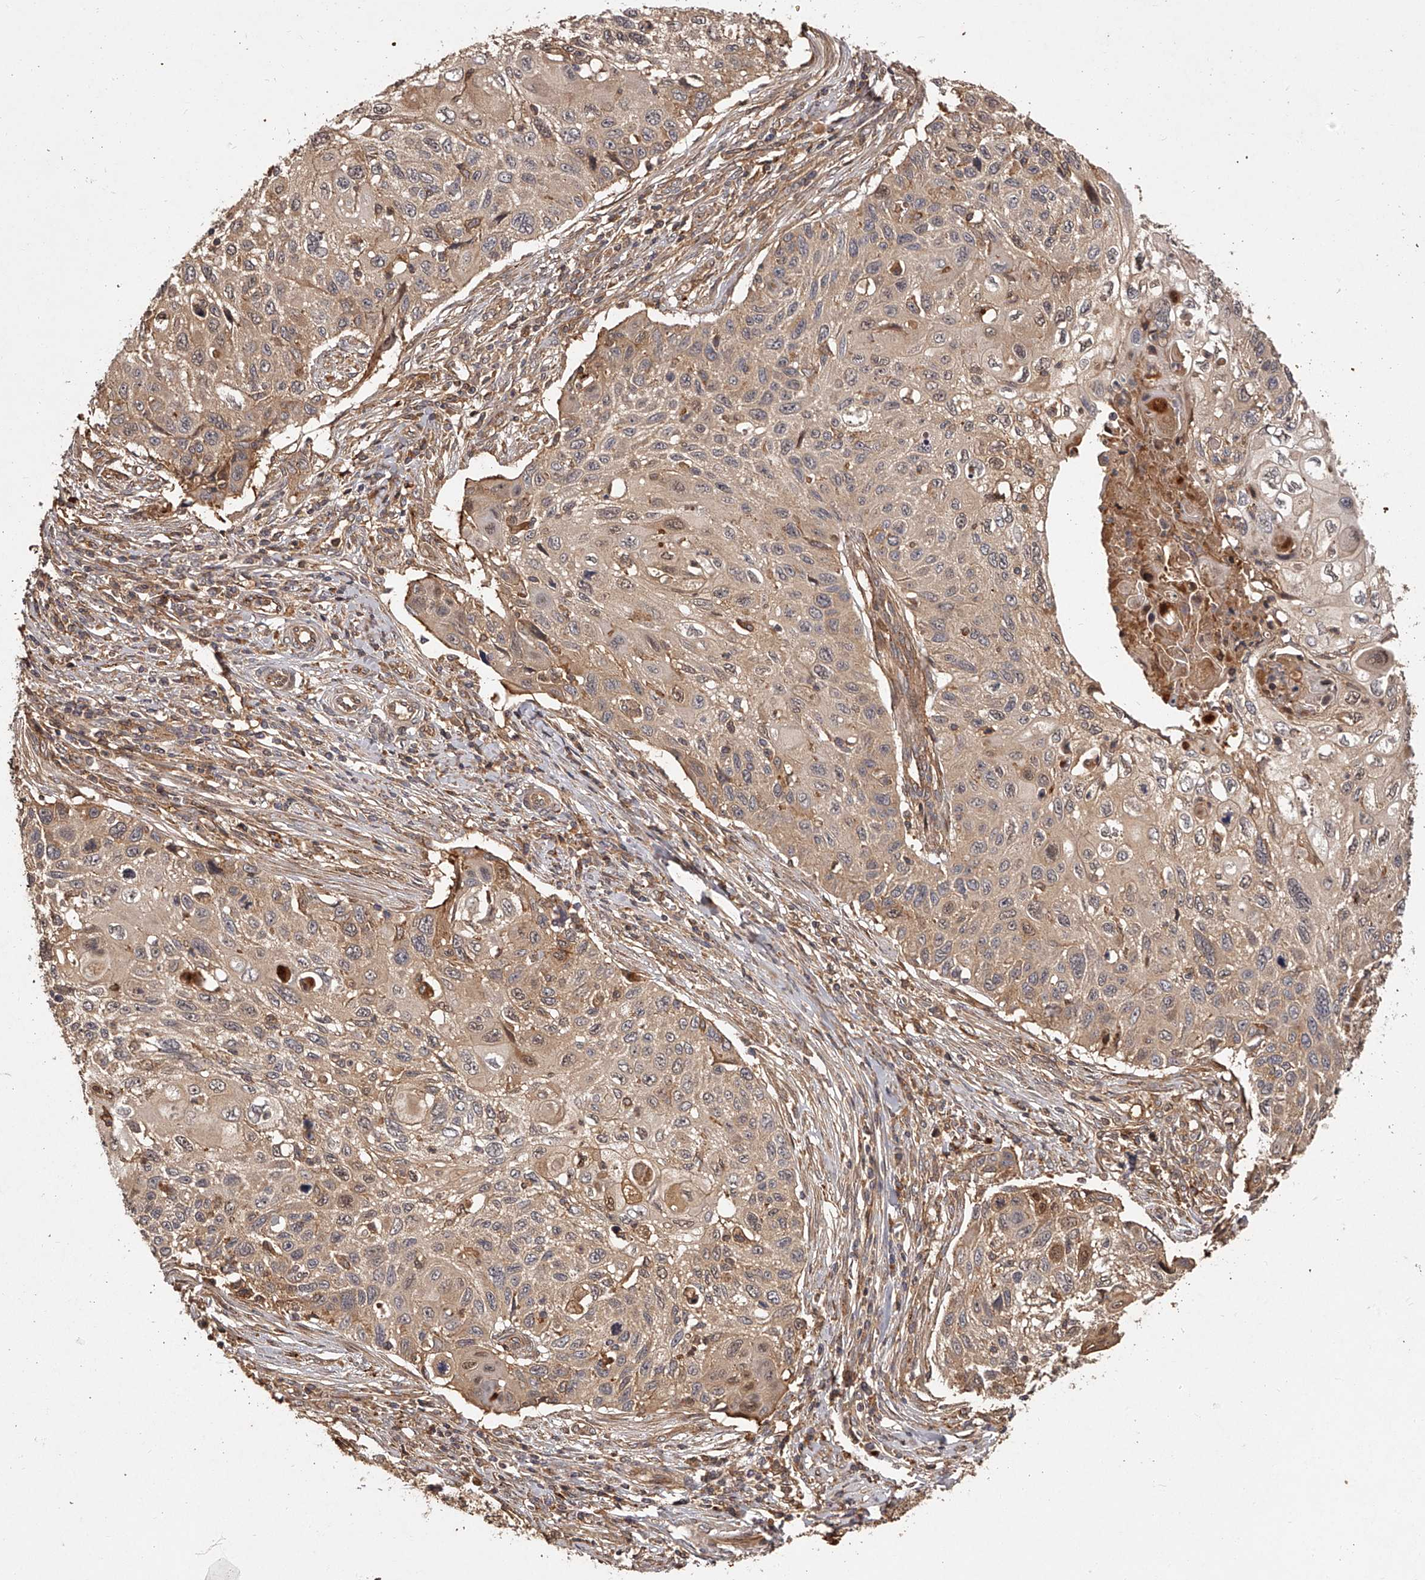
{"staining": {"intensity": "weak", "quantity": ">75%", "location": "cytoplasmic/membranous"}, "tissue": "cervical cancer", "cell_type": "Tumor cells", "image_type": "cancer", "snomed": [{"axis": "morphology", "description": "Squamous cell carcinoma, NOS"}, {"axis": "topography", "description": "Cervix"}], "caption": "This is a micrograph of IHC staining of cervical cancer (squamous cell carcinoma), which shows weak staining in the cytoplasmic/membranous of tumor cells.", "gene": "CRYZL1", "patient": {"sex": "female", "age": 70}}